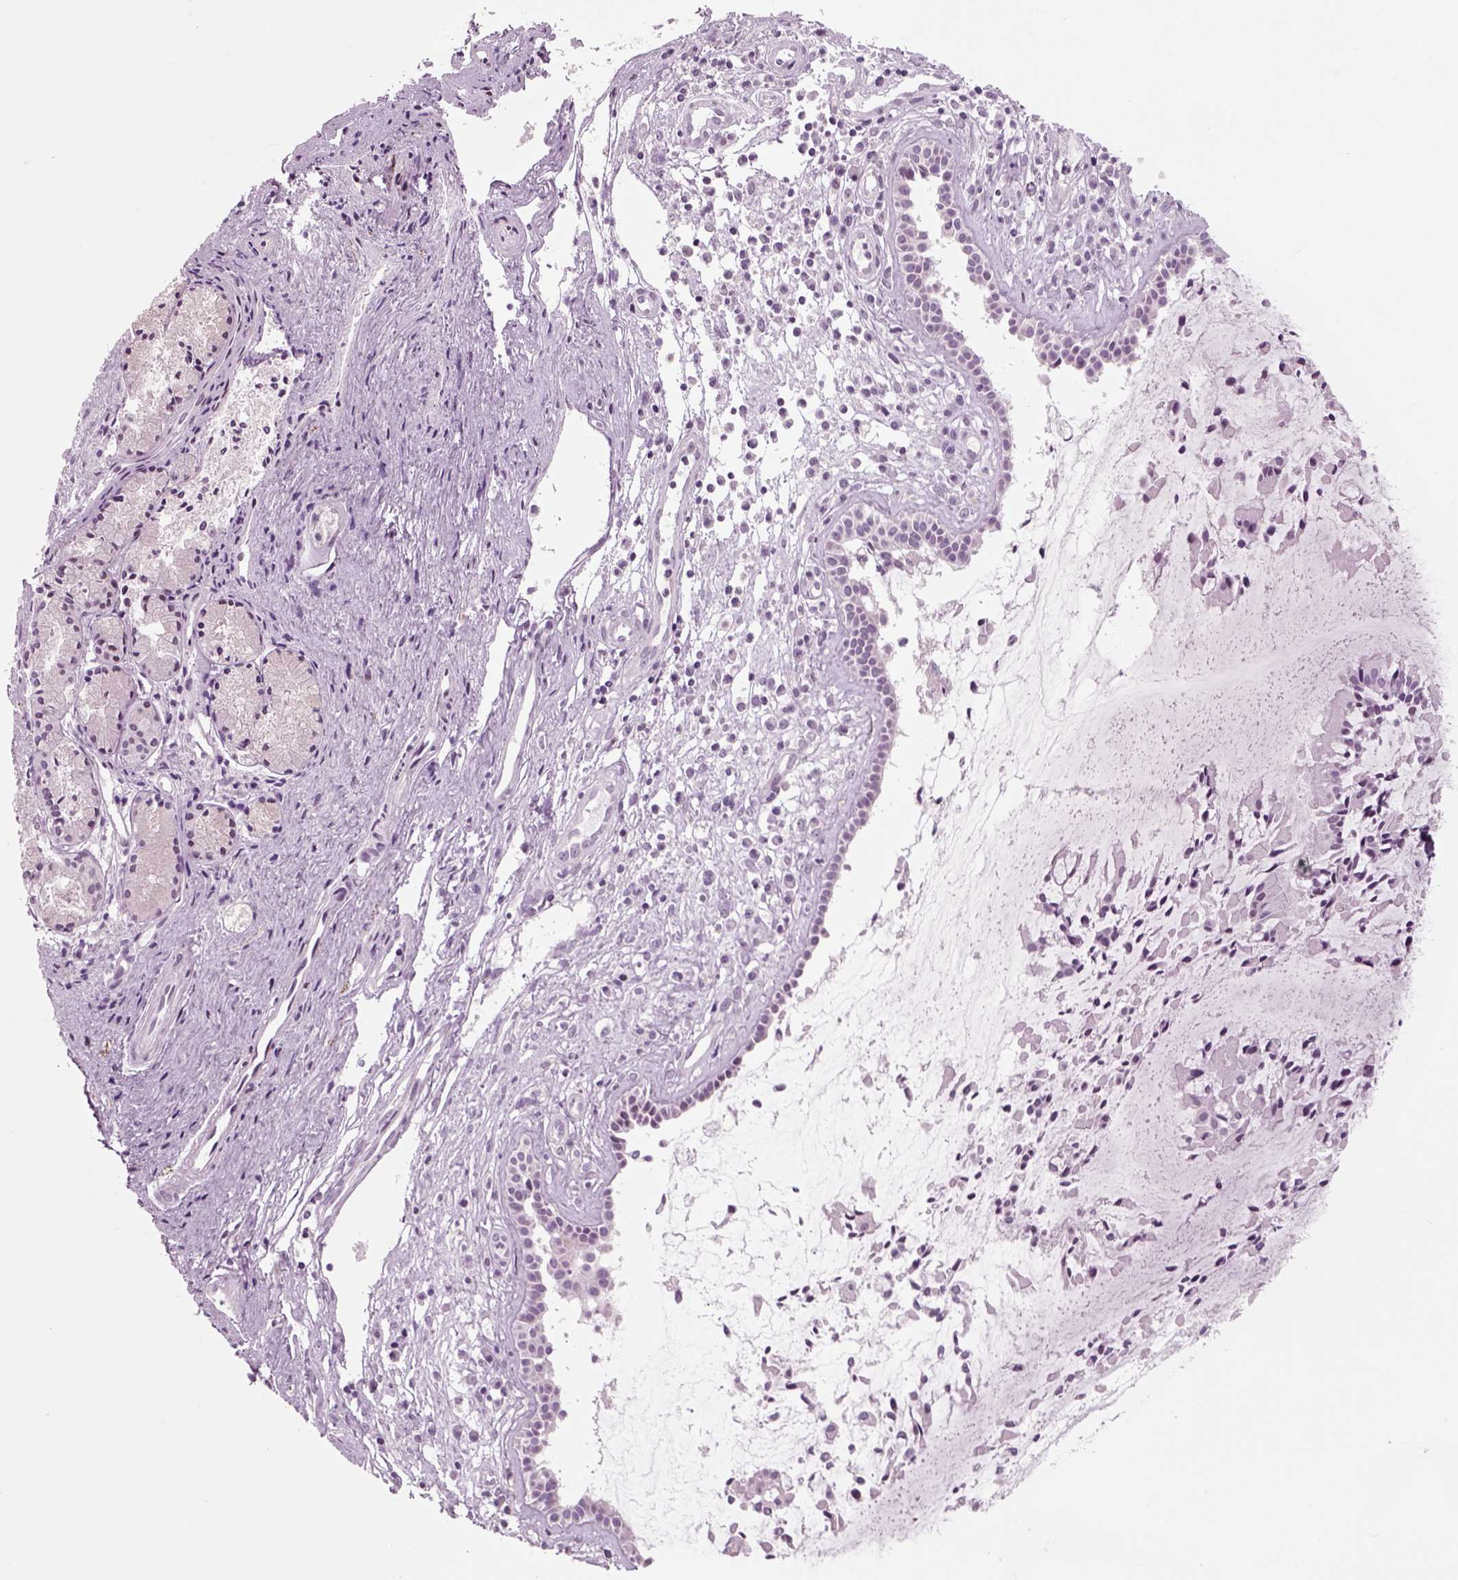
{"staining": {"intensity": "negative", "quantity": "none", "location": "none"}, "tissue": "nasopharynx", "cell_type": "Respiratory epithelial cells", "image_type": "normal", "snomed": [{"axis": "morphology", "description": "Normal tissue, NOS"}, {"axis": "topography", "description": "Nasopharynx"}], "caption": "An IHC micrograph of benign nasopharynx is shown. There is no staining in respiratory epithelial cells of nasopharynx.", "gene": "CHGB", "patient": {"sex": "female", "age": 47}}